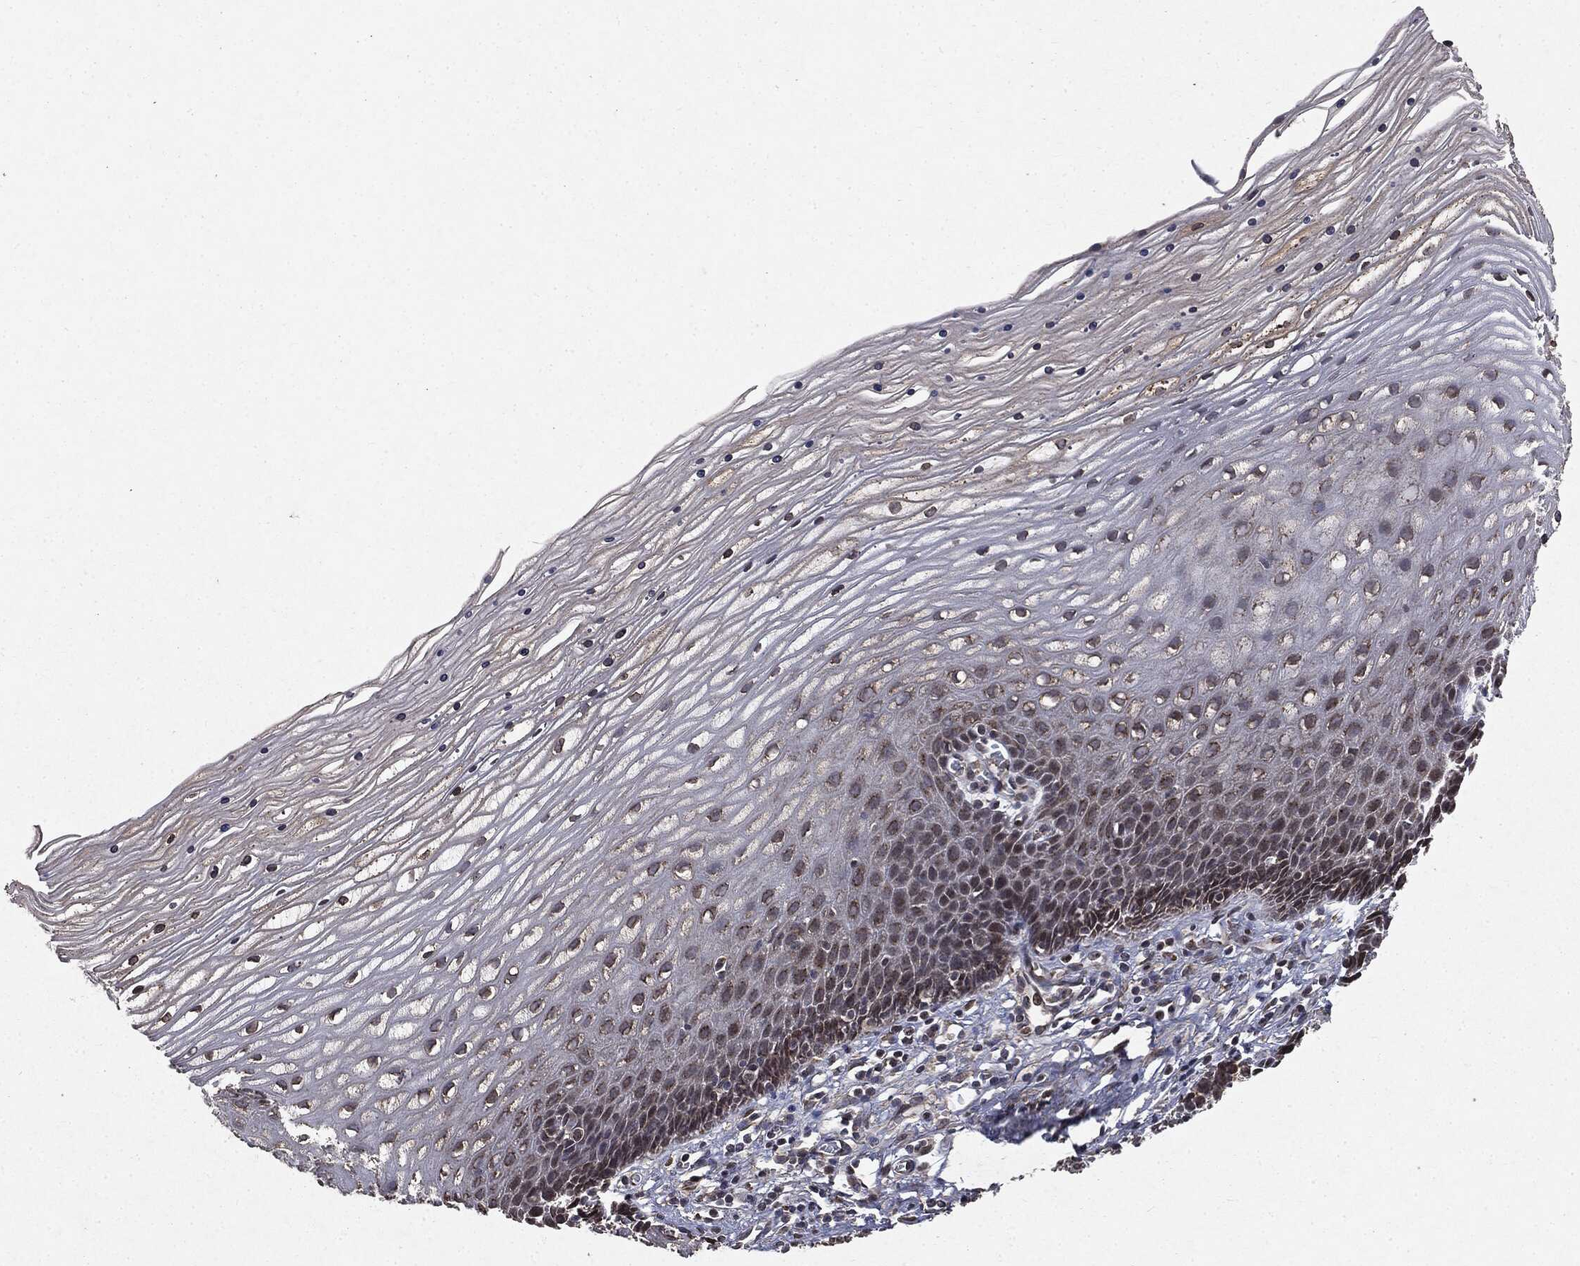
{"staining": {"intensity": "strong", "quantity": ">75%", "location": "cytoplasmic/membranous"}, "tissue": "cervix", "cell_type": "Glandular cells", "image_type": "normal", "snomed": [{"axis": "morphology", "description": "Normal tissue, NOS"}, {"axis": "topography", "description": "Cervix"}], "caption": "Strong cytoplasmic/membranous positivity is seen in about >75% of glandular cells in benign cervix.", "gene": "PLPPR2", "patient": {"sex": "female", "age": 35}}